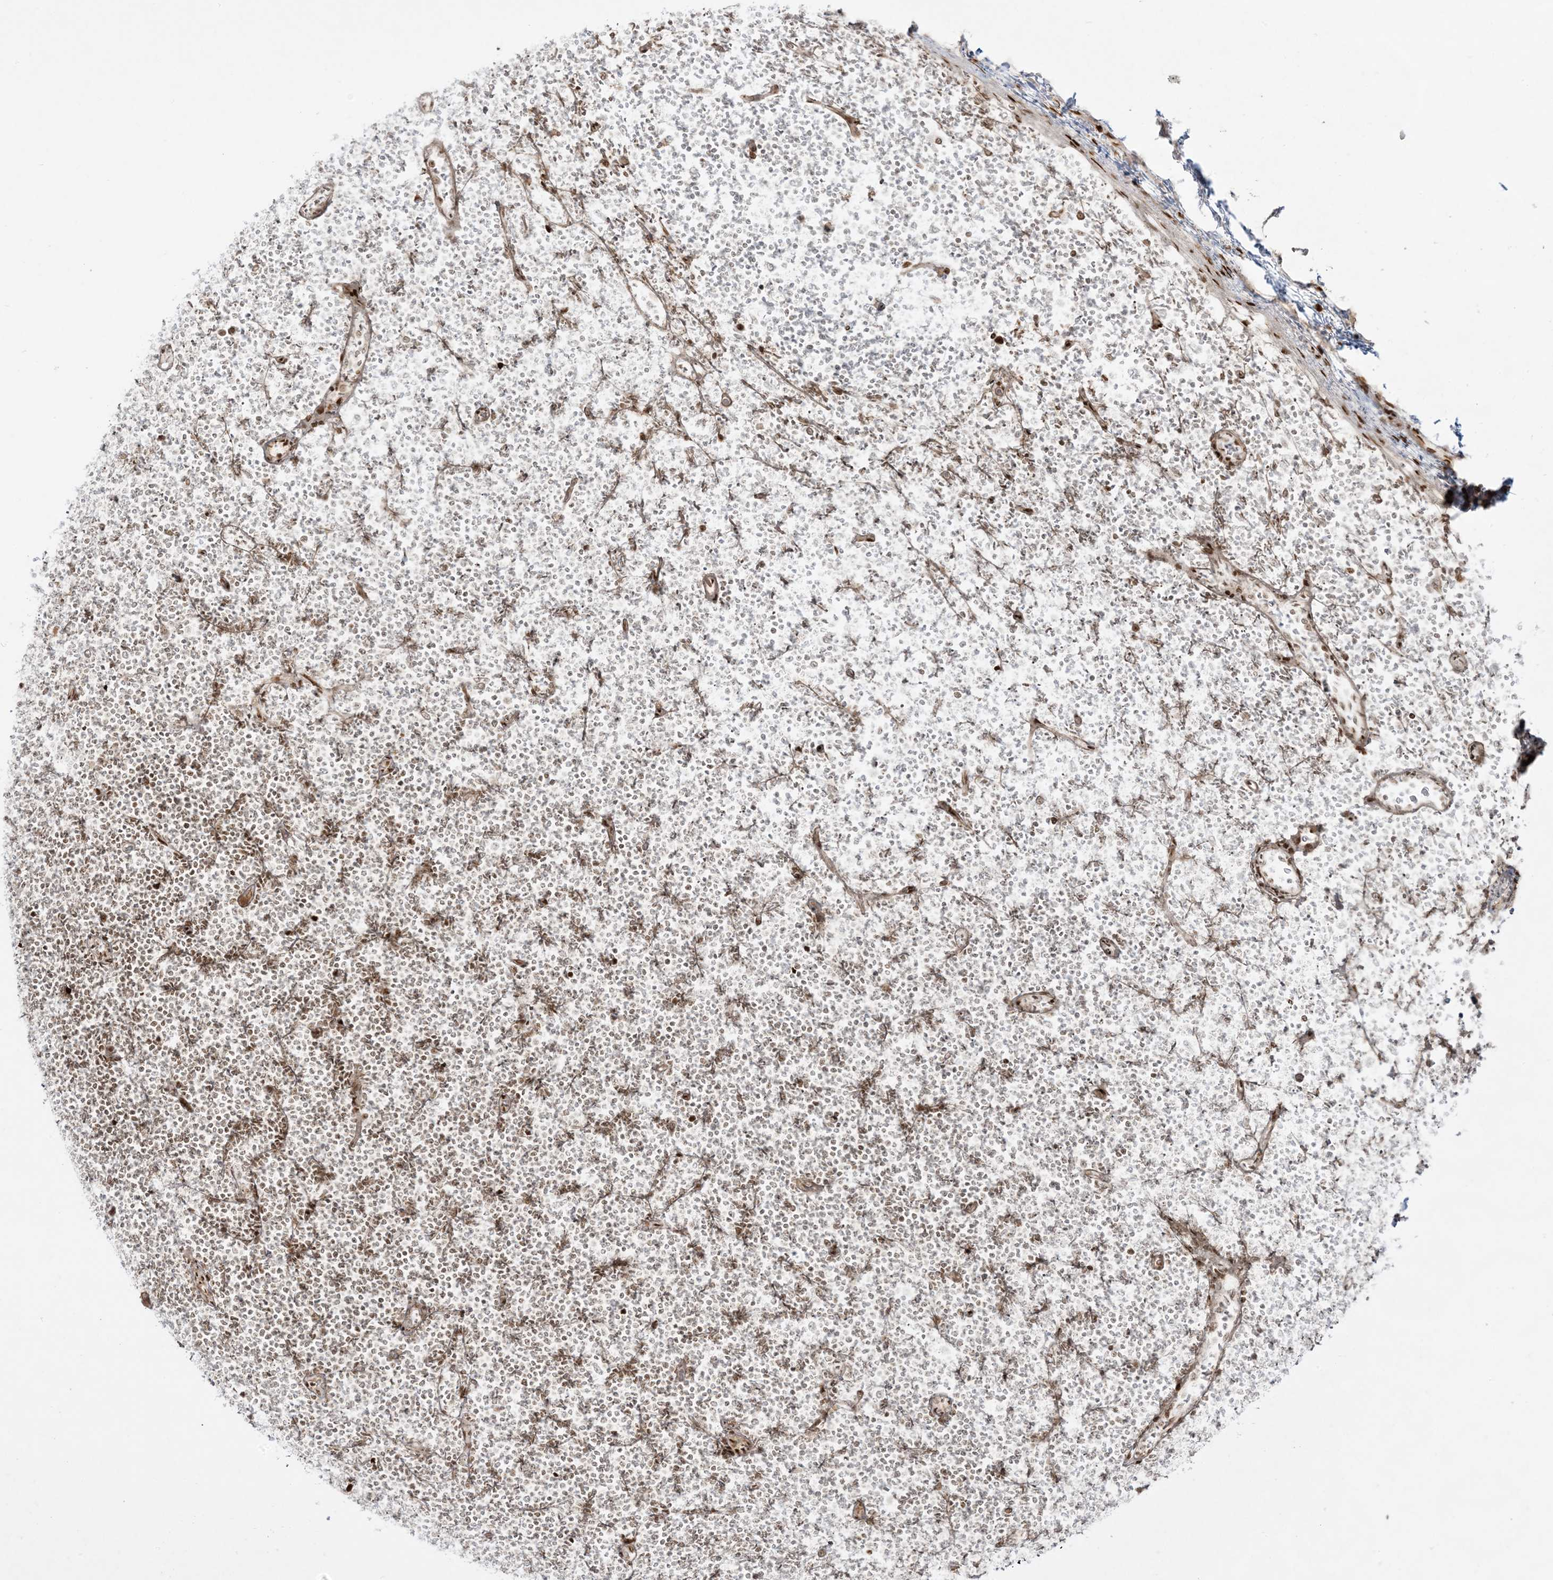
{"staining": {"intensity": "moderate", "quantity": "25%-75%", "location": "nuclear"}, "tissue": "lymphoma", "cell_type": "Tumor cells", "image_type": "cancer", "snomed": [{"axis": "morphology", "description": "Malignant lymphoma, non-Hodgkin's type, High grade"}, {"axis": "topography", "description": "Lymph node"}], "caption": "Immunohistochemistry (DAB (3,3'-diaminobenzidine)) staining of high-grade malignant lymphoma, non-Hodgkin's type exhibits moderate nuclear protein expression in approximately 25%-75% of tumor cells.", "gene": "RBM10", "patient": {"sex": "male", "age": 13}}